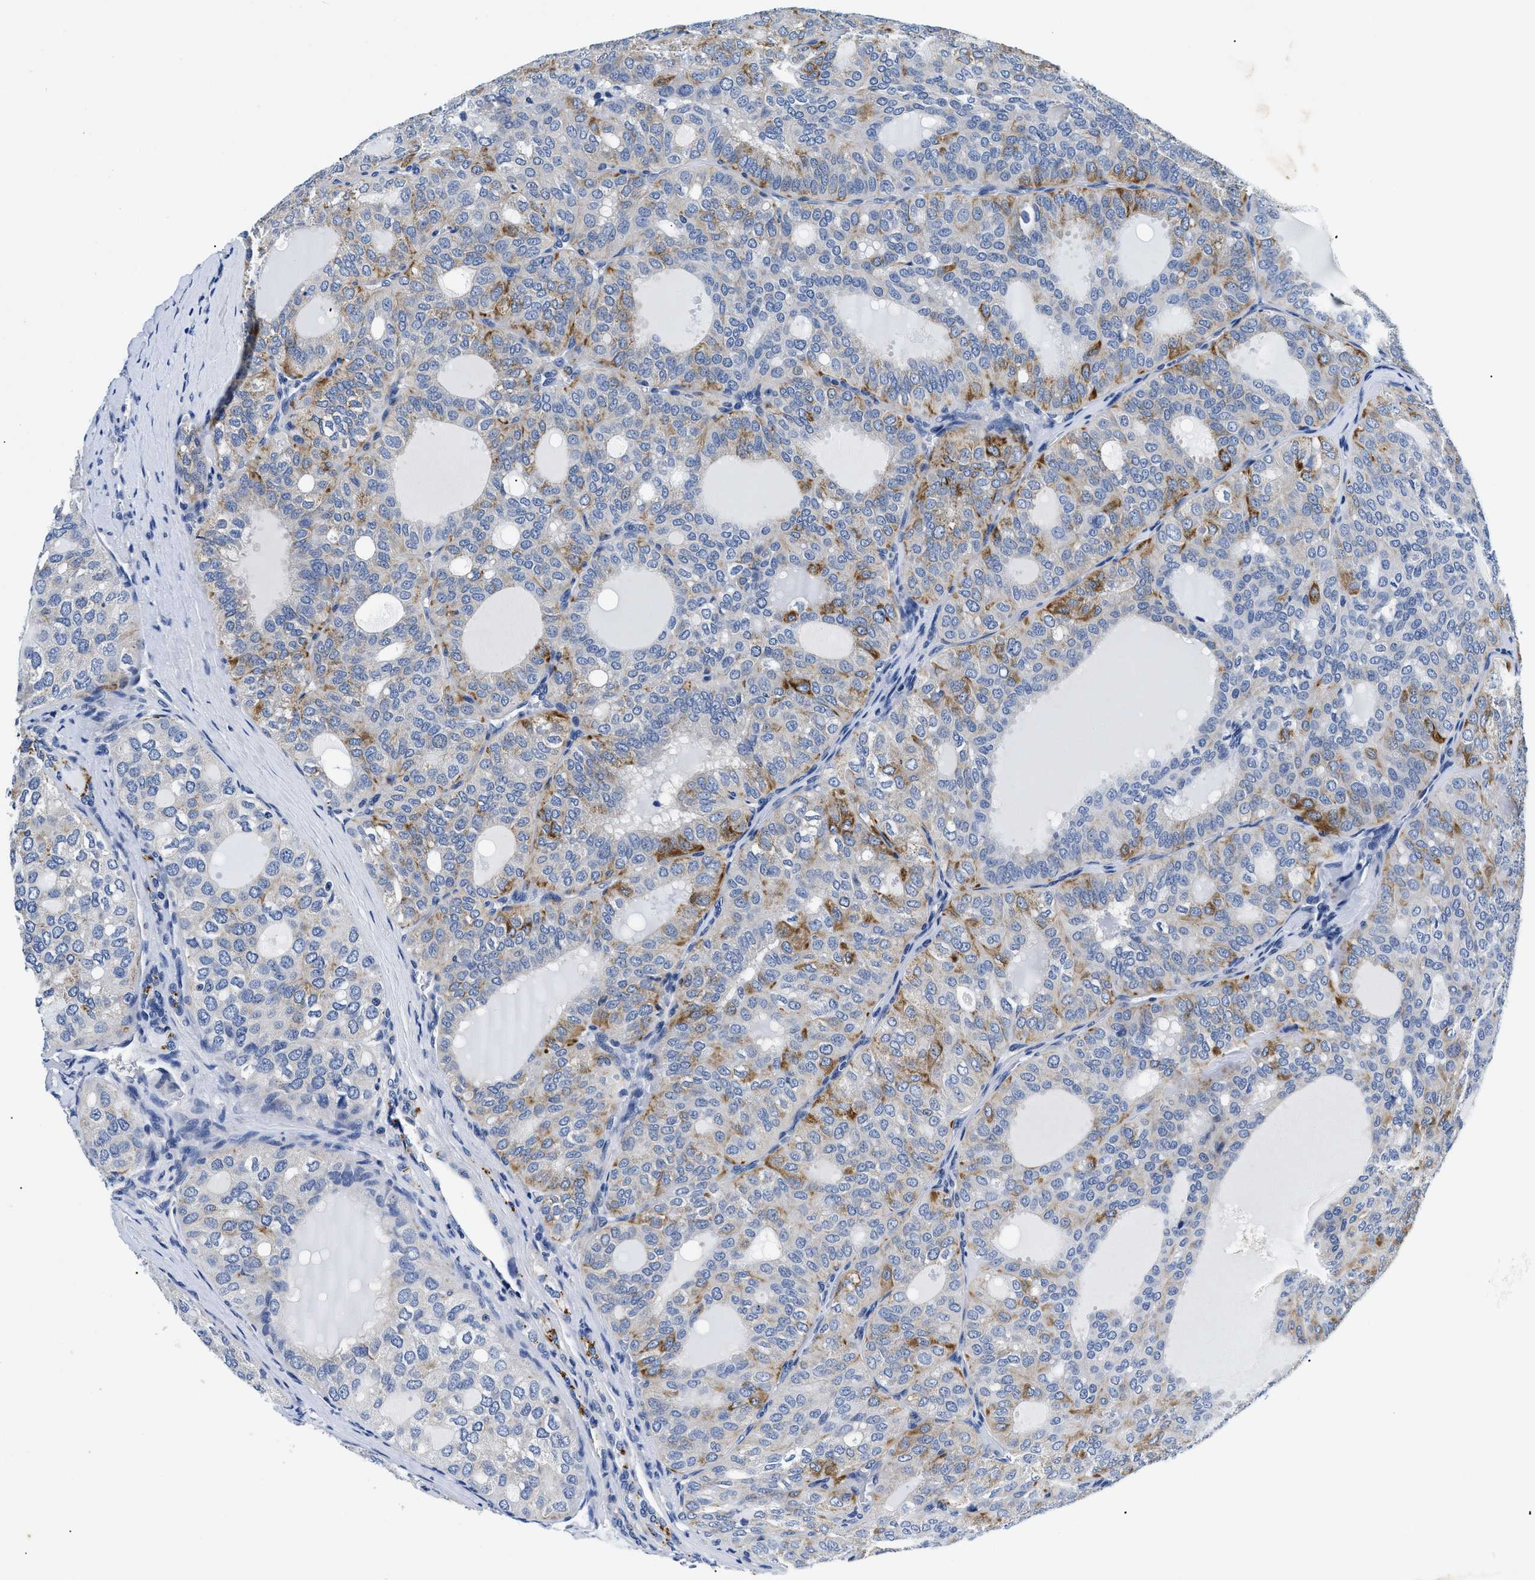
{"staining": {"intensity": "moderate", "quantity": "<25%", "location": "cytoplasmic/membranous"}, "tissue": "thyroid cancer", "cell_type": "Tumor cells", "image_type": "cancer", "snomed": [{"axis": "morphology", "description": "Follicular adenoma carcinoma, NOS"}, {"axis": "topography", "description": "Thyroid gland"}], "caption": "Moderate cytoplasmic/membranous positivity is identified in about <25% of tumor cells in thyroid follicular adenoma carcinoma. The protein of interest is stained brown, and the nuclei are stained in blue (DAB IHC with brightfield microscopy, high magnification).", "gene": "MEA1", "patient": {"sex": "male", "age": 75}}